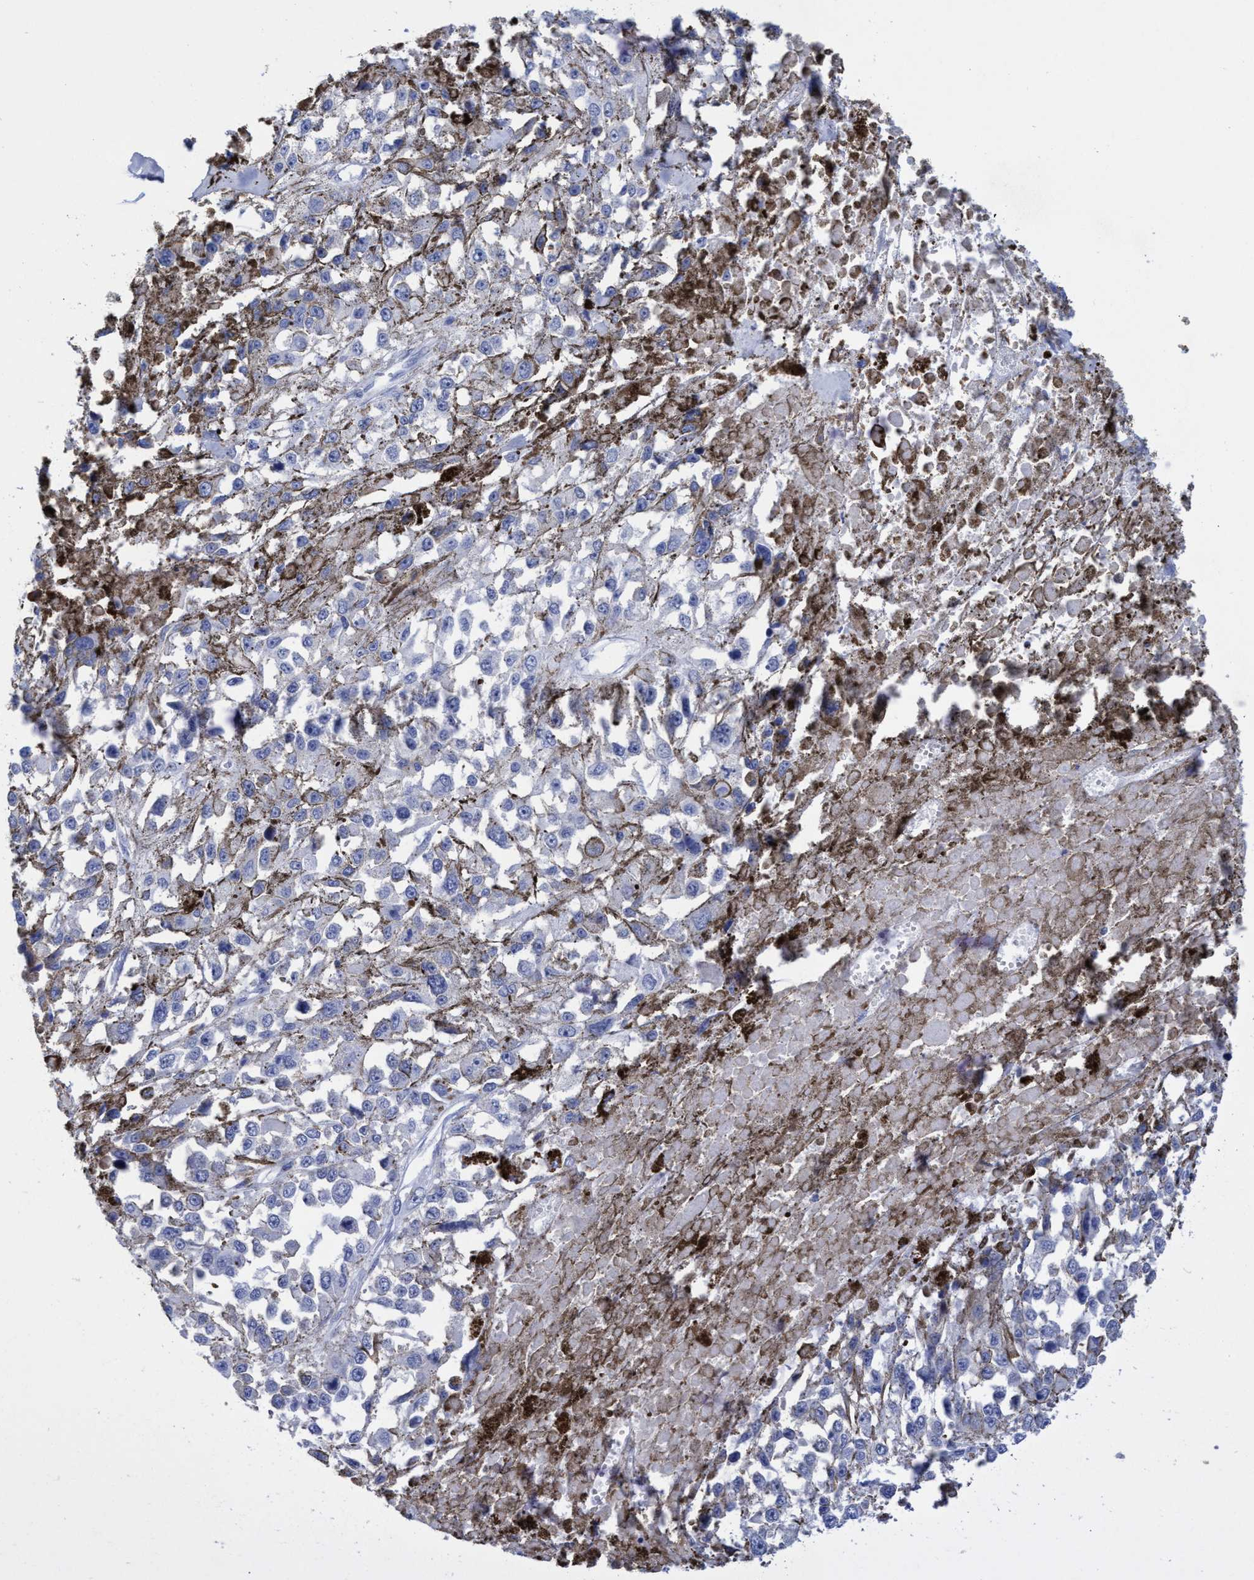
{"staining": {"intensity": "negative", "quantity": "none", "location": "none"}, "tissue": "melanoma", "cell_type": "Tumor cells", "image_type": "cancer", "snomed": [{"axis": "morphology", "description": "Malignant melanoma, Metastatic site"}, {"axis": "topography", "description": "Lymph node"}], "caption": "Immunohistochemistry image of malignant melanoma (metastatic site) stained for a protein (brown), which exhibits no positivity in tumor cells.", "gene": "INSL6", "patient": {"sex": "male", "age": 59}}